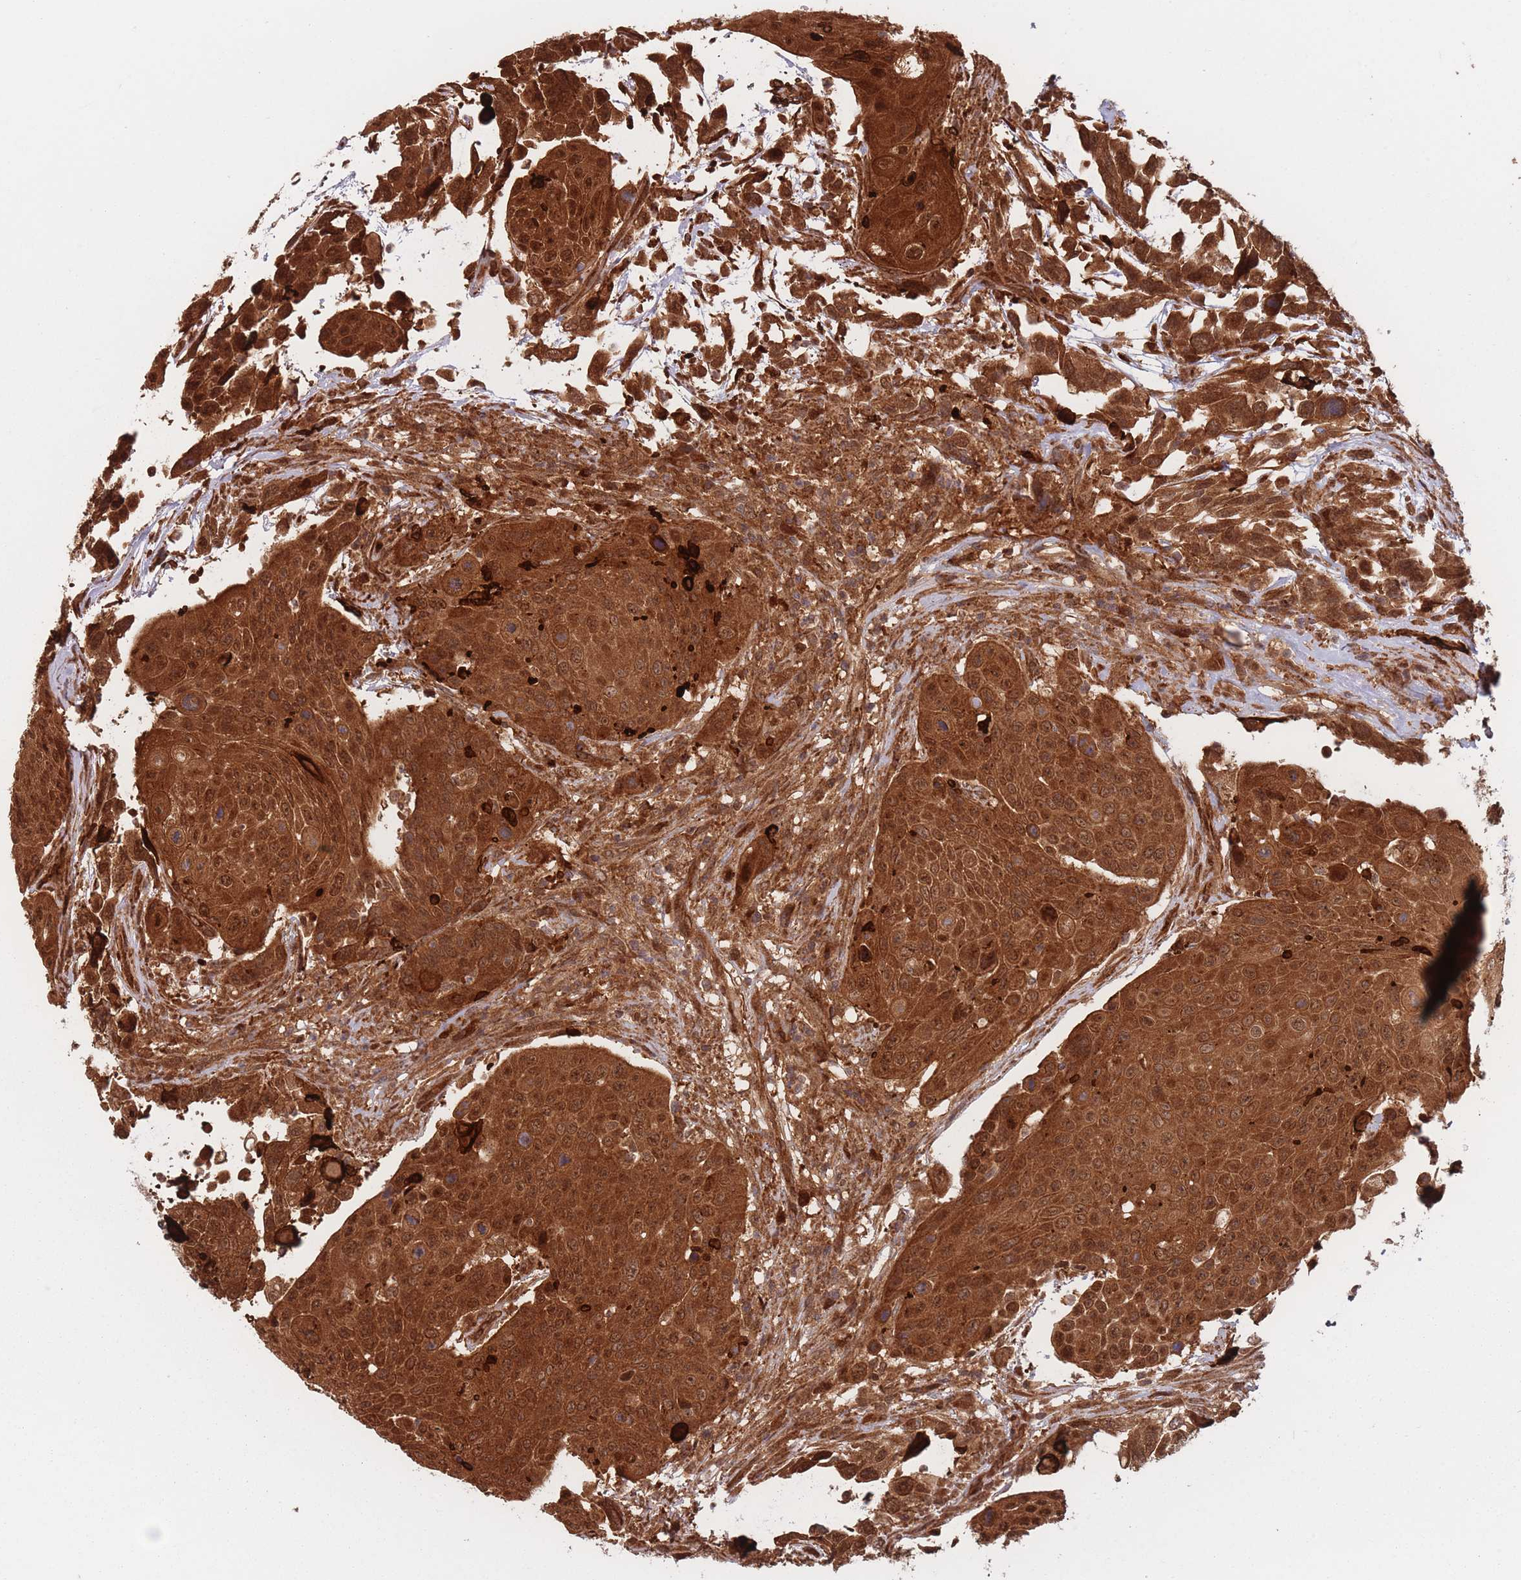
{"staining": {"intensity": "strong", "quantity": ">75%", "location": "cytoplasmic/membranous,nuclear"}, "tissue": "urothelial cancer", "cell_type": "Tumor cells", "image_type": "cancer", "snomed": [{"axis": "morphology", "description": "Urothelial carcinoma, High grade"}, {"axis": "topography", "description": "Urinary bladder"}], "caption": "Protein staining exhibits strong cytoplasmic/membranous and nuclear expression in approximately >75% of tumor cells in urothelial cancer.", "gene": "PODXL2", "patient": {"sex": "female", "age": 70}}